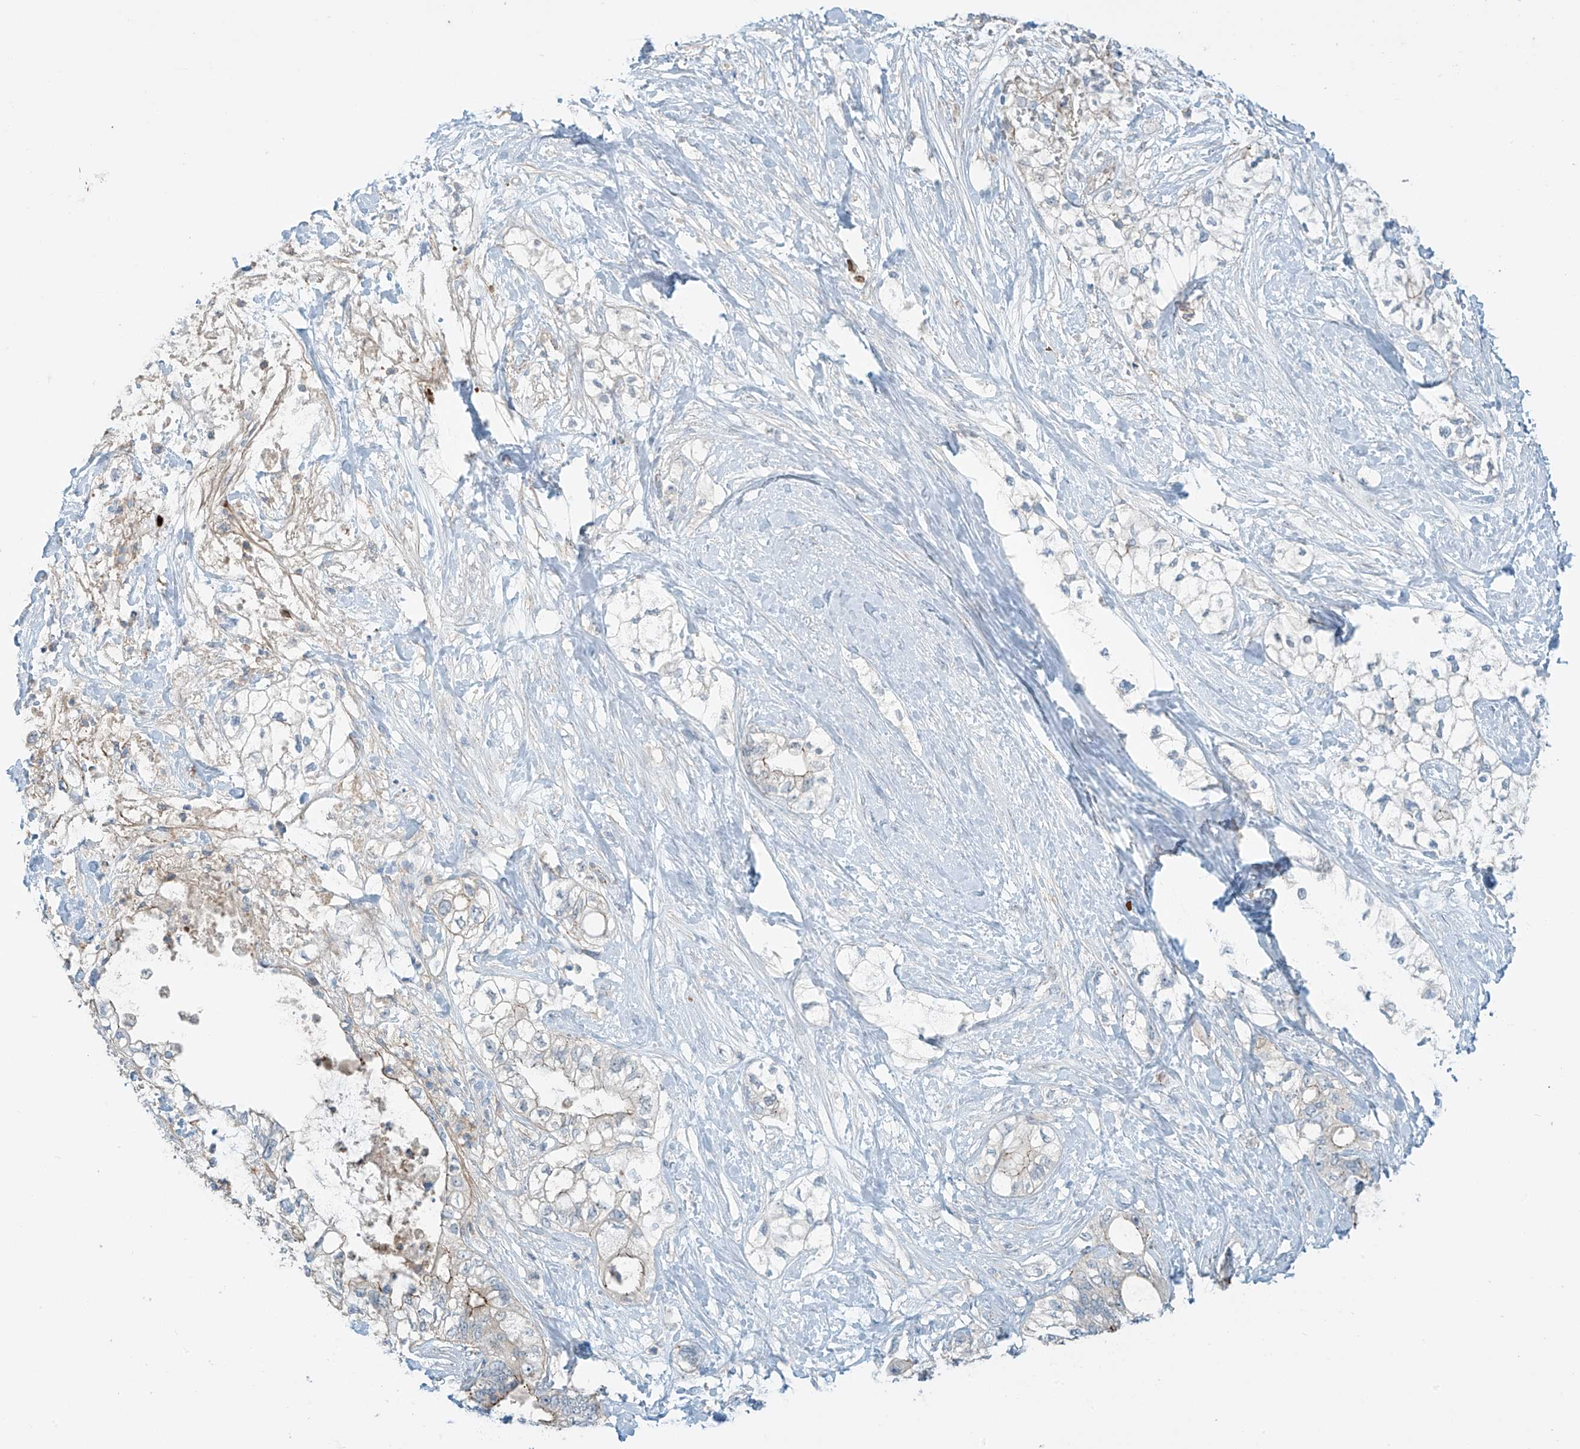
{"staining": {"intensity": "weak", "quantity": "<25%", "location": "cytoplasmic/membranous"}, "tissue": "pancreatic cancer", "cell_type": "Tumor cells", "image_type": "cancer", "snomed": [{"axis": "morphology", "description": "Adenocarcinoma, NOS"}, {"axis": "topography", "description": "Pancreas"}], "caption": "Protein analysis of adenocarcinoma (pancreatic) displays no significant expression in tumor cells. The staining was performed using DAB (3,3'-diaminobenzidine) to visualize the protein expression in brown, while the nuclei were stained in blue with hematoxylin (Magnification: 20x).", "gene": "SLC9A2", "patient": {"sex": "male", "age": 70}}